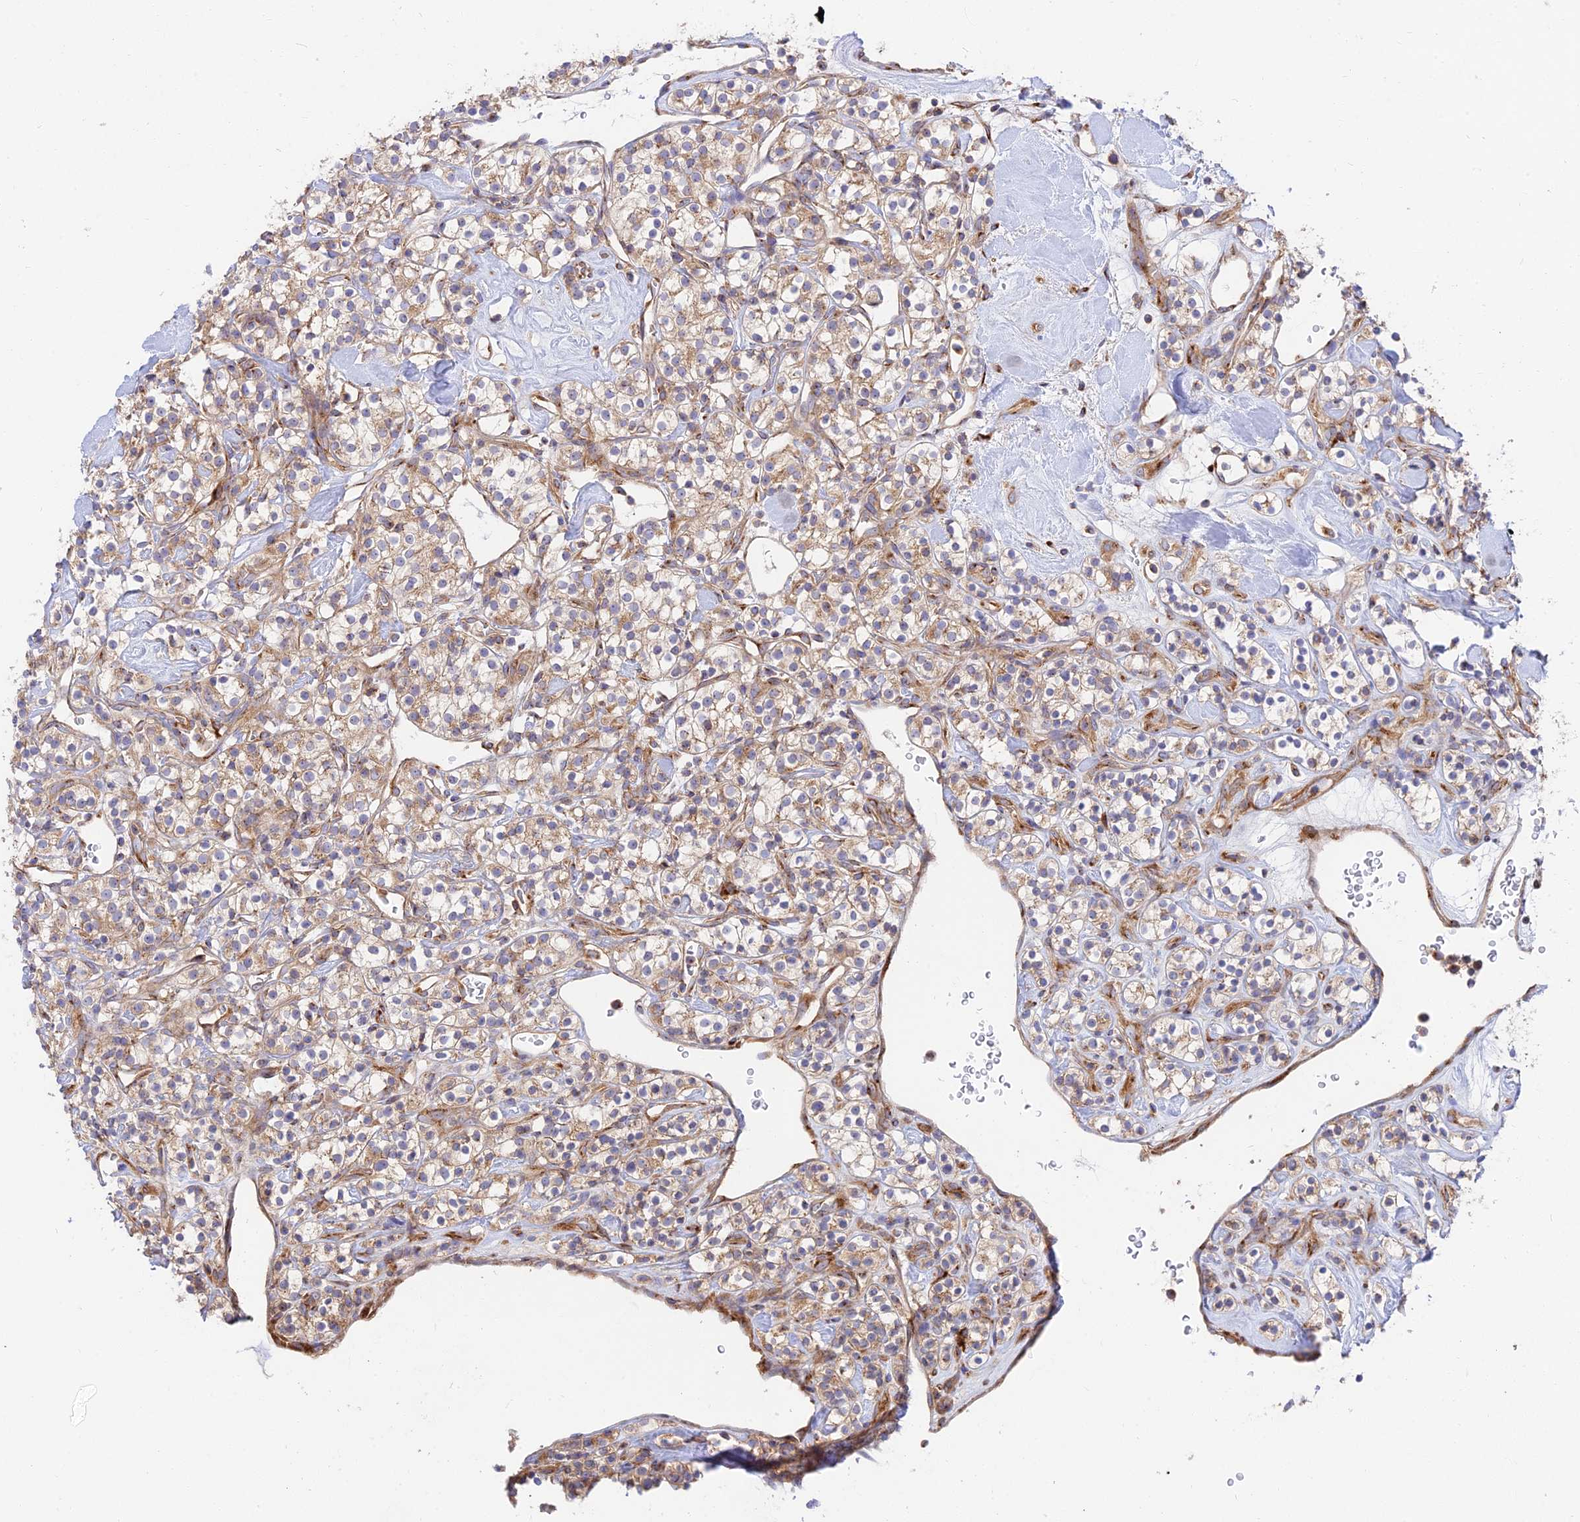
{"staining": {"intensity": "weak", "quantity": "25%-75%", "location": "cytoplasmic/membranous"}, "tissue": "renal cancer", "cell_type": "Tumor cells", "image_type": "cancer", "snomed": [{"axis": "morphology", "description": "Adenocarcinoma, NOS"}, {"axis": "topography", "description": "Kidney"}], "caption": "Renal adenocarcinoma stained with immunohistochemistry (IHC) exhibits weak cytoplasmic/membranous expression in approximately 25%-75% of tumor cells. (DAB (3,3'-diaminobenzidine) = brown stain, brightfield microscopy at high magnification).", "gene": "GOLGA3", "patient": {"sex": "male", "age": 77}}